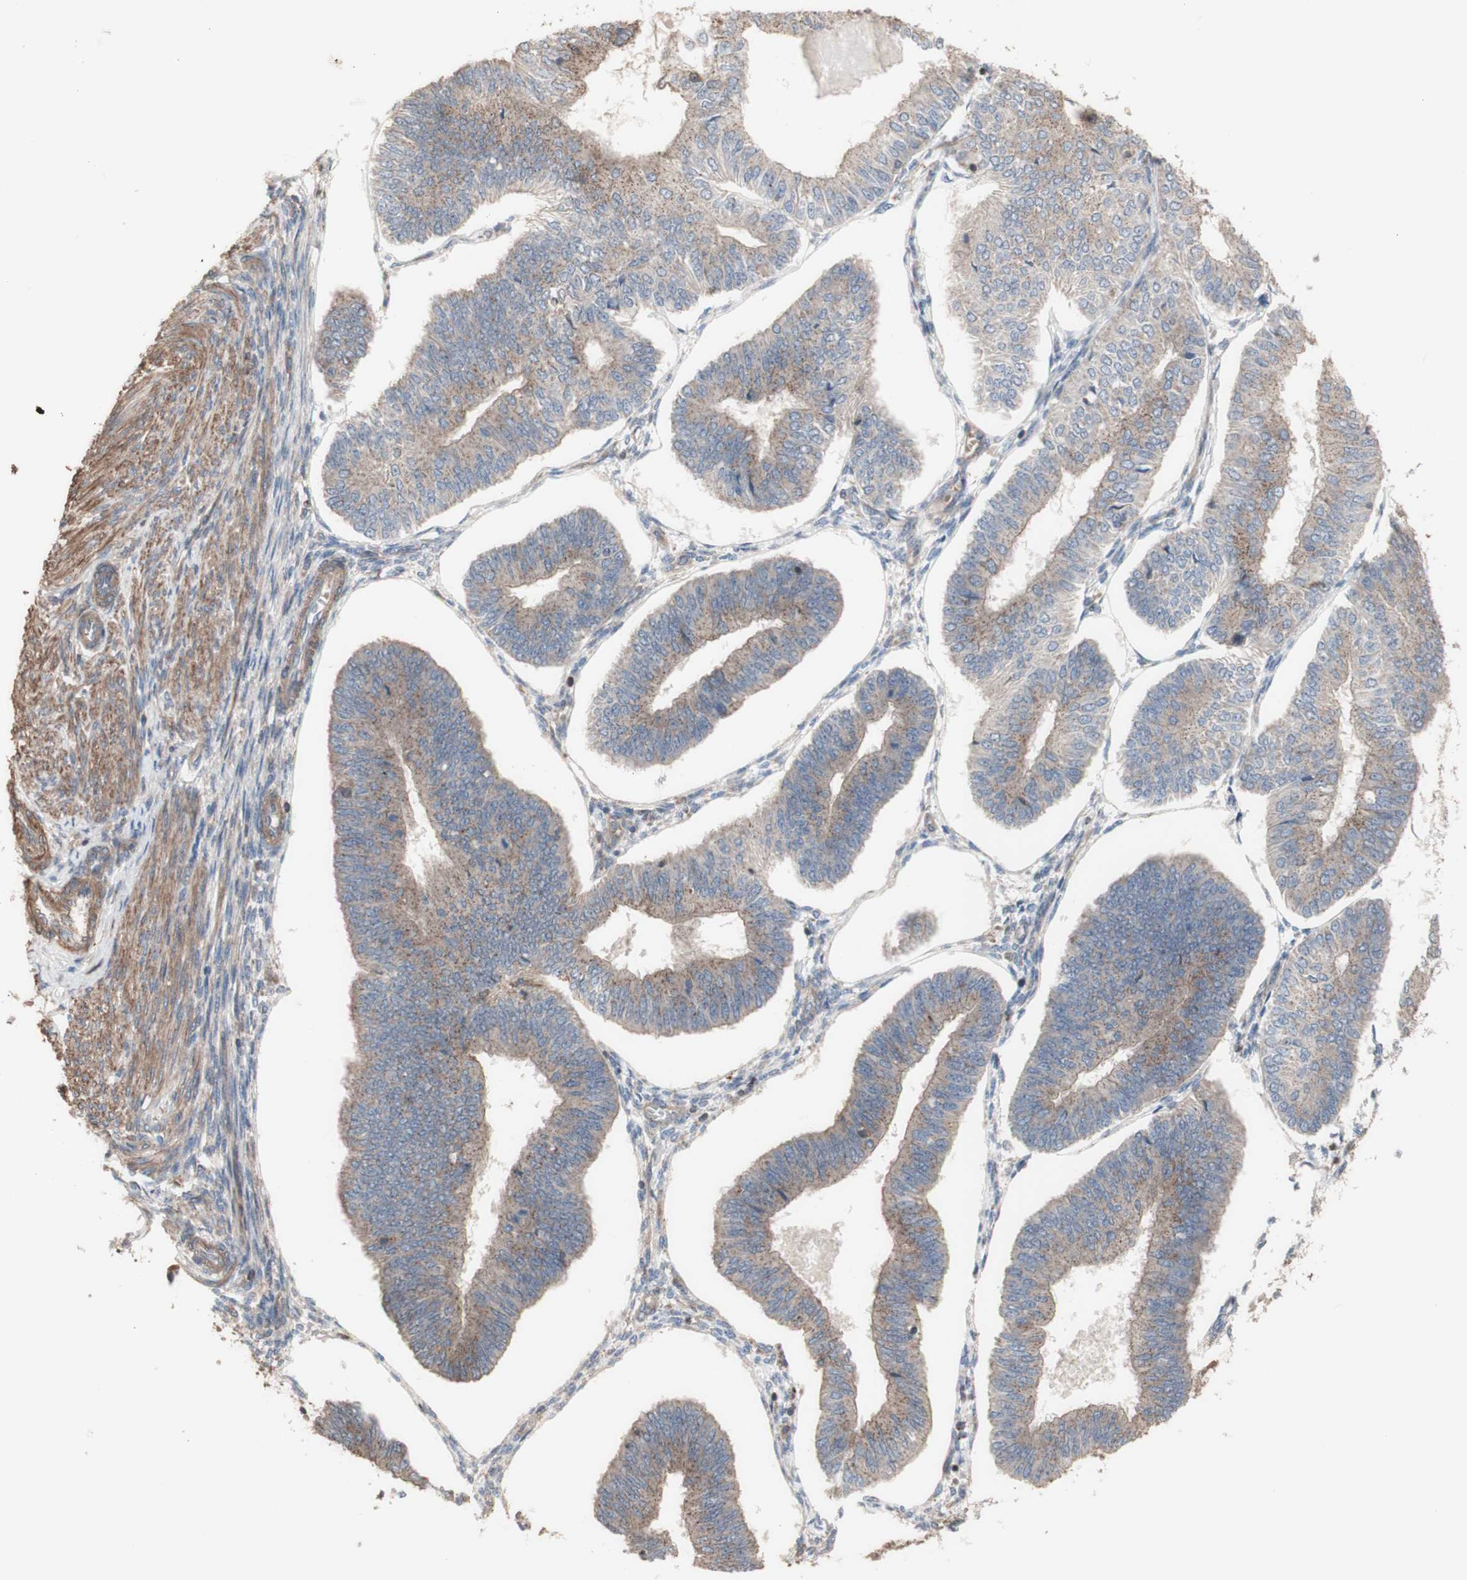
{"staining": {"intensity": "moderate", "quantity": ">75%", "location": "cytoplasmic/membranous"}, "tissue": "endometrial cancer", "cell_type": "Tumor cells", "image_type": "cancer", "snomed": [{"axis": "morphology", "description": "Adenocarcinoma, NOS"}, {"axis": "topography", "description": "Endometrium"}], "caption": "Tumor cells demonstrate medium levels of moderate cytoplasmic/membranous positivity in approximately >75% of cells in endometrial cancer (adenocarcinoma).", "gene": "COPB1", "patient": {"sex": "female", "age": 58}}